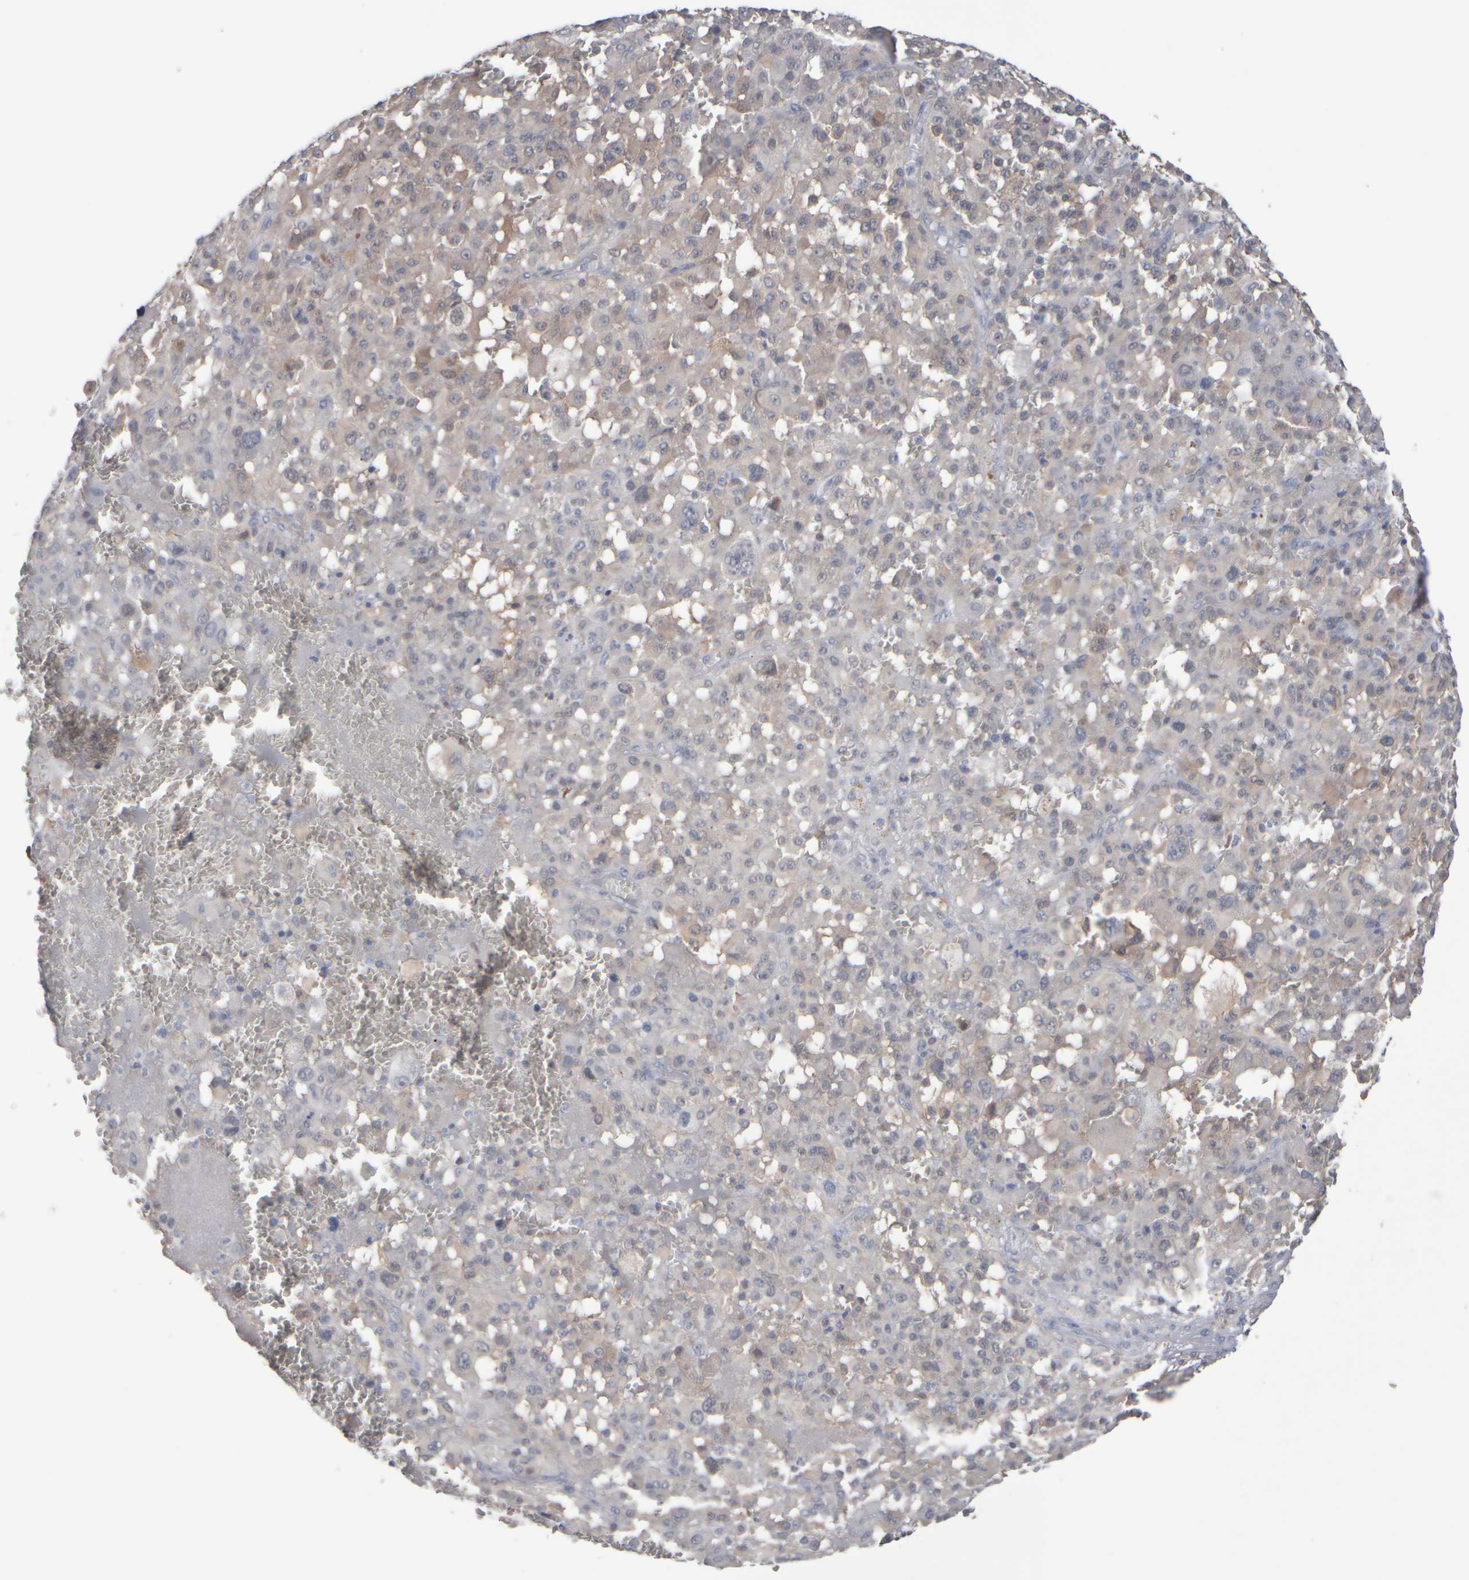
{"staining": {"intensity": "weak", "quantity": "<25%", "location": "cytoplasmic/membranous"}, "tissue": "melanoma", "cell_type": "Tumor cells", "image_type": "cancer", "snomed": [{"axis": "morphology", "description": "Malignant melanoma, Metastatic site"}, {"axis": "topography", "description": "Skin"}], "caption": "IHC of malignant melanoma (metastatic site) reveals no expression in tumor cells. (Stains: DAB (3,3'-diaminobenzidine) IHC with hematoxylin counter stain, Microscopy: brightfield microscopy at high magnification).", "gene": "EPHX2", "patient": {"sex": "female", "age": 74}}